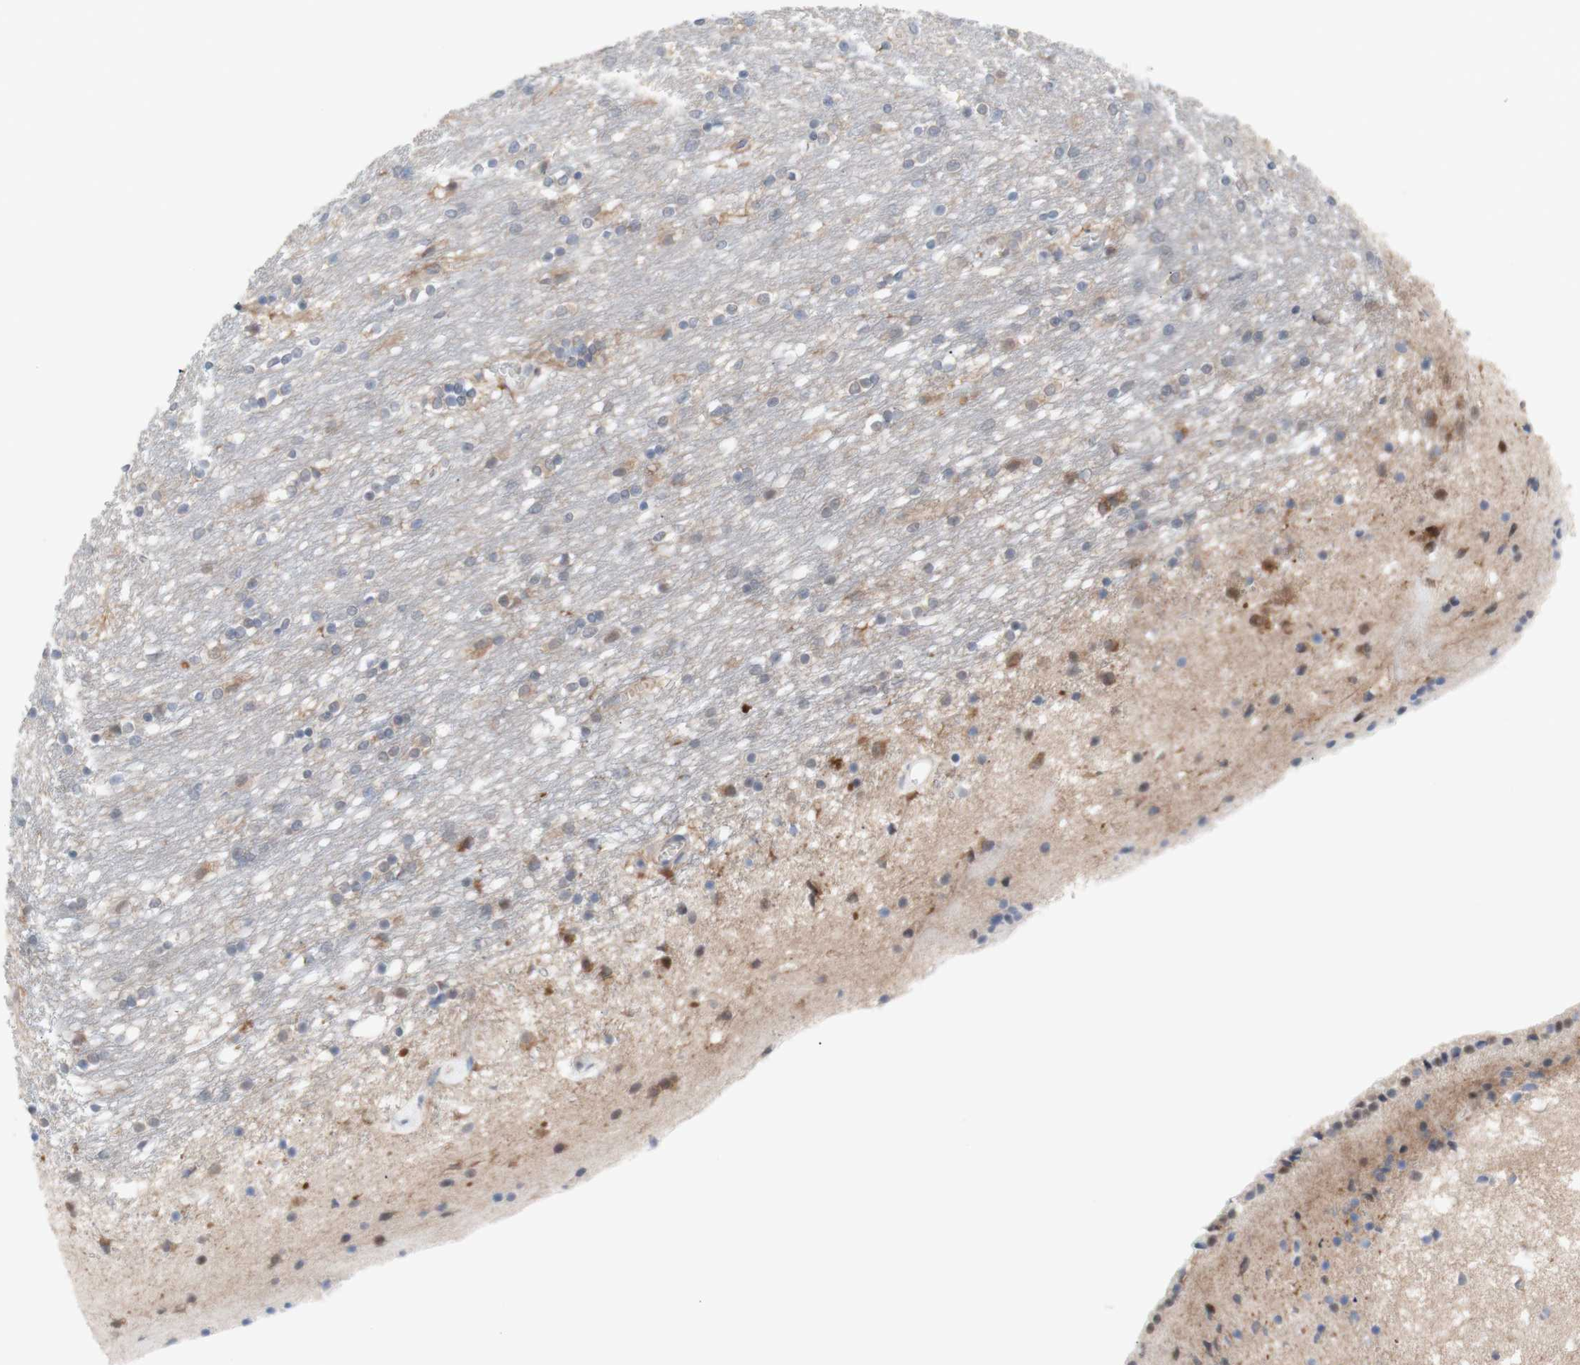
{"staining": {"intensity": "moderate", "quantity": "<25%", "location": "cytoplasmic/membranous"}, "tissue": "caudate", "cell_type": "Glial cells", "image_type": "normal", "snomed": [{"axis": "morphology", "description": "Normal tissue, NOS"}, {"axis": "topography", "description": "Lateral ventricle wall"}], "caption": "A brown stain shows moderate cytoplasmic/membranous staining of a protein in glial cells of benign human caudate.", "gene": "PRMT5", "patient": {"sex": "female", "age": 54}}